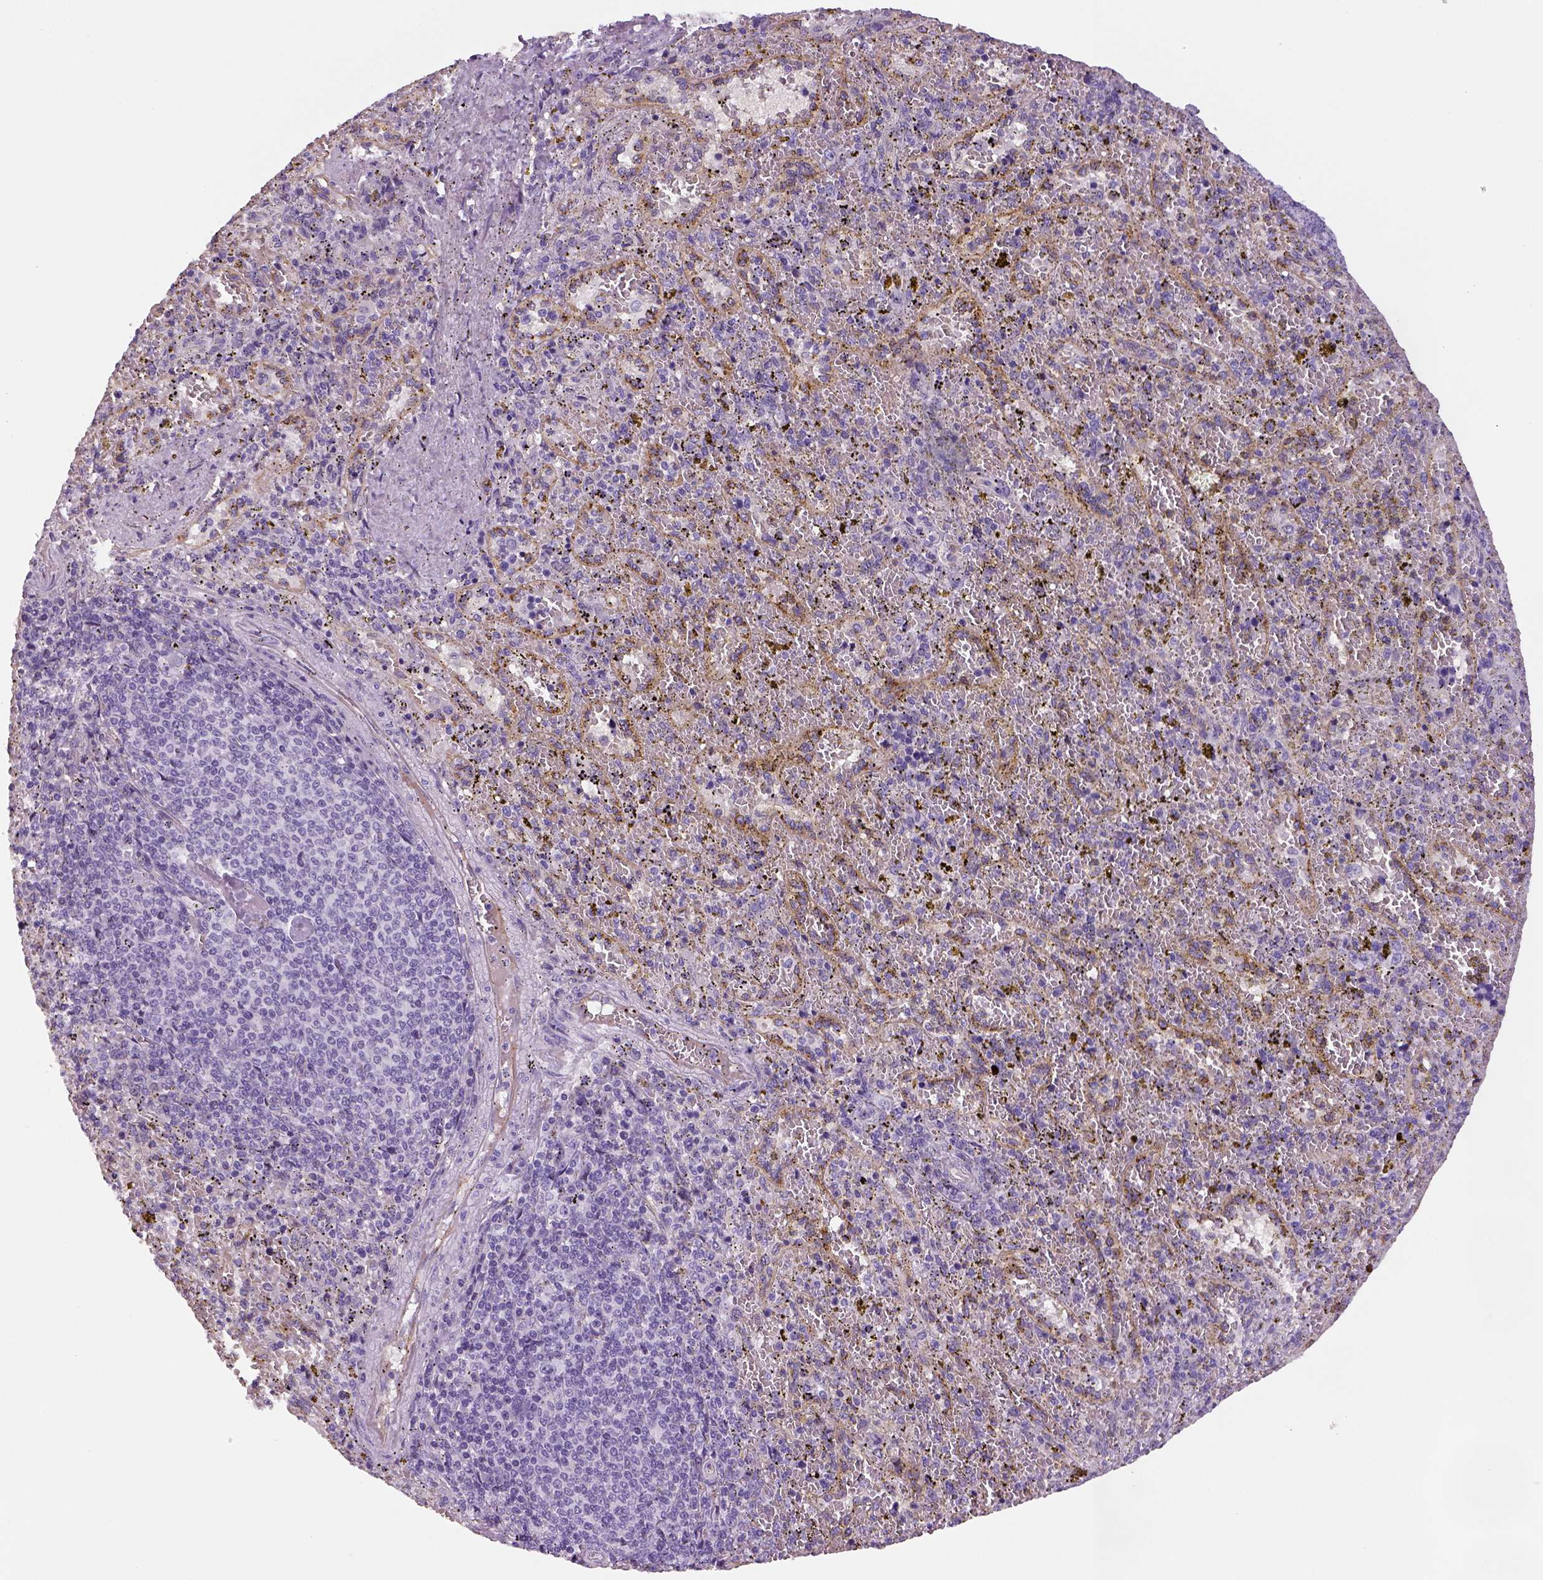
{"staining": {"intensity": "negative", "quantity": "none", "location": "none"}, "tissue": "spleen", "cell_type": "Cells in red pulp", "image_type": "normal", "snomed": [{"axis": "morphology", "description": "Normal tissue, NOS"}, {"axis": "topography", "description": "Spleen"}], "caption": "This photomicrograph is of normal spleen stained with IHC to label a protein in brown with the nuclei are counter-stained blue. There is no staining in cells in red pulp.", "gene": "ENSG00000250349", "patient": {"sex": "female", "age": 50}}